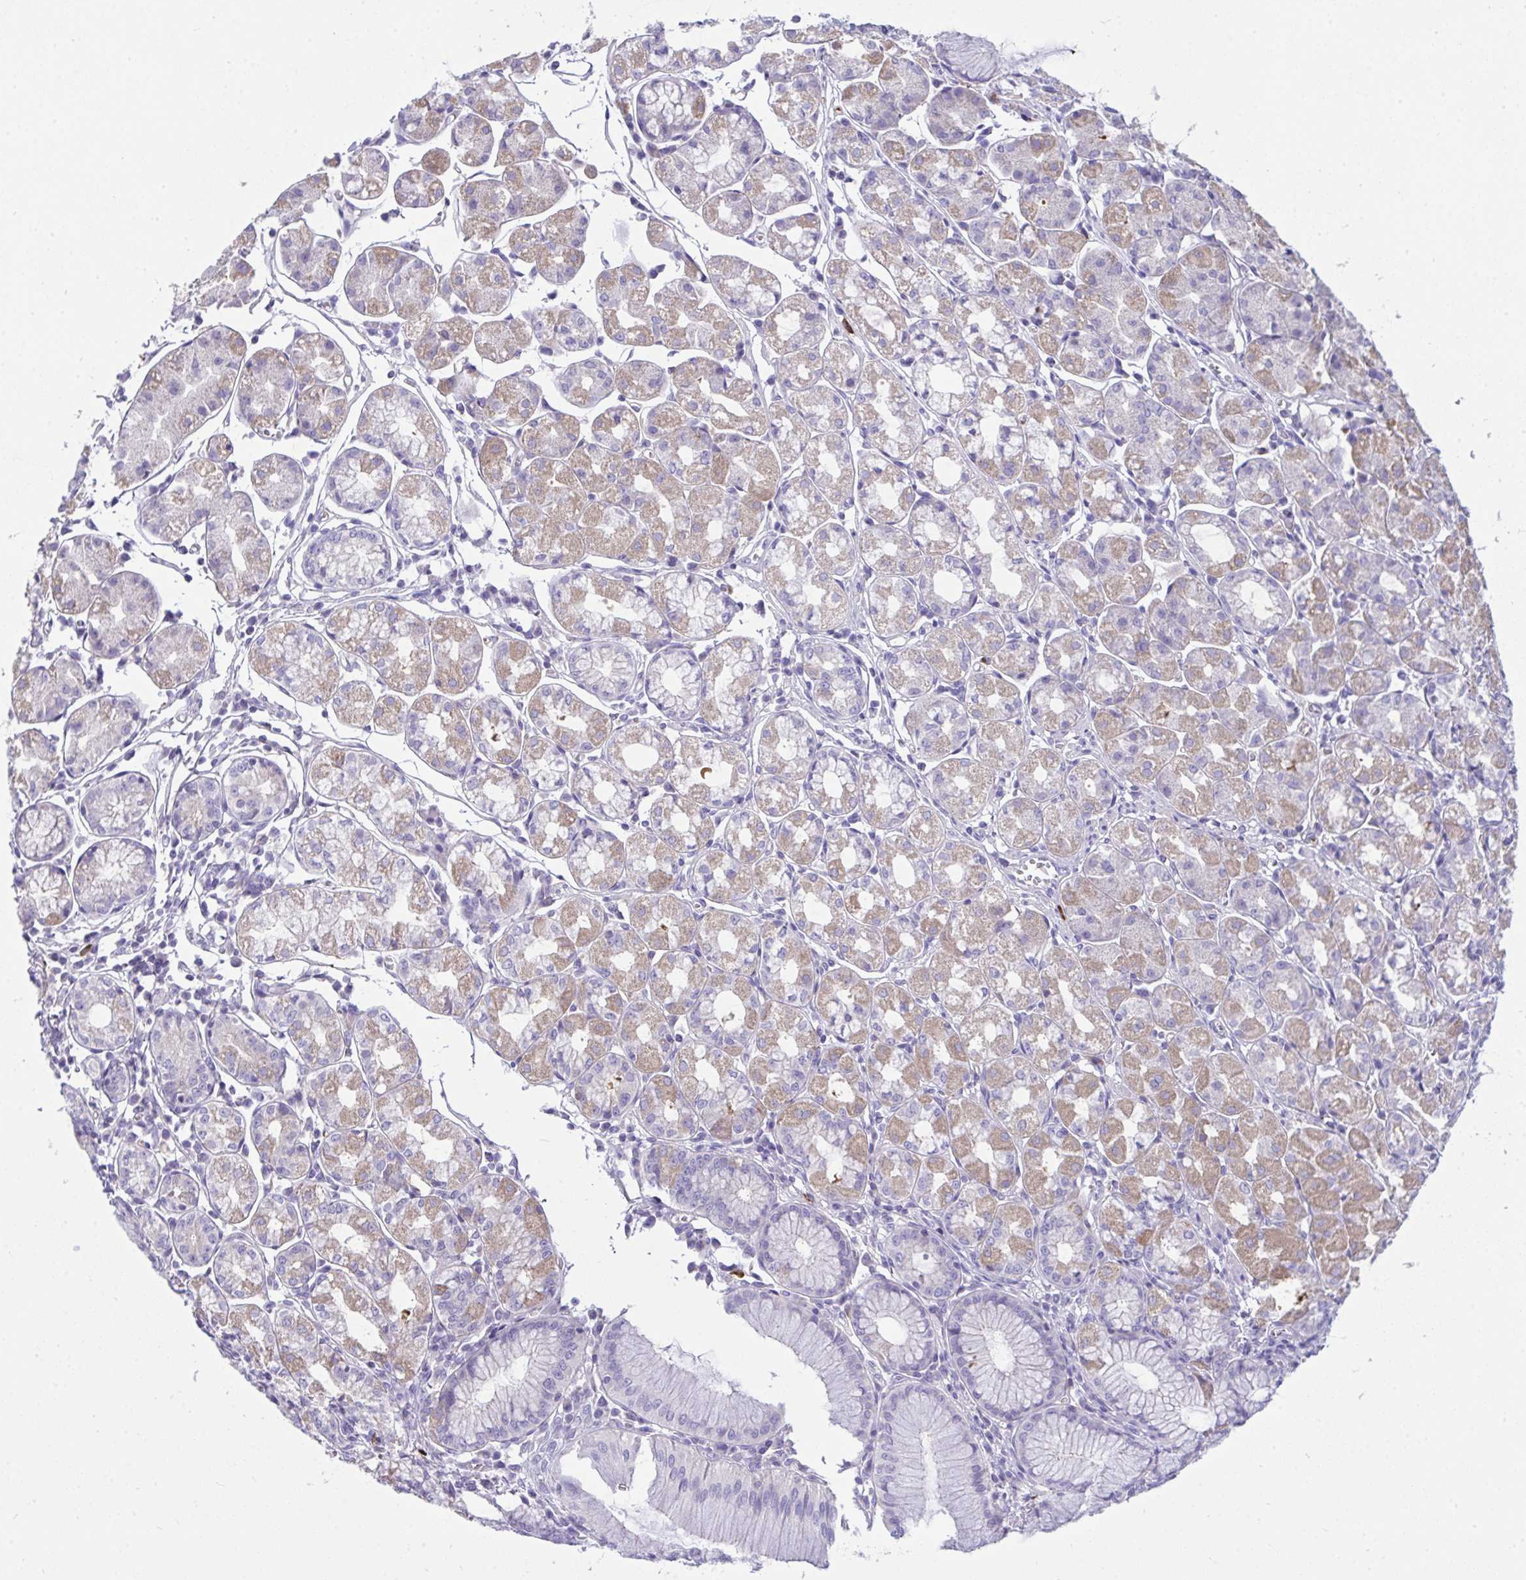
{"staining": {"intensity": "weak", "quantity": "25%-75%", "location": "cytoplasmic/membranous"}, "tissue": "stomach", "cell_type": "Glandular cells", "image_type": "normal", "snomed": [{"axis": "morphology", "description": "Normal tissue, NOS"}, {"axis": "topography", "description": "Stomach"}], "caption": "Unremarkable stomach demonstrates weak cytoplasmic/membranous staining in about 25%-75% of glandular cells (Brightfield microscopy of DAB IHC at high magnification)..", "gene": "PLA2G12B", "patient": {"sex": "male", "age": 55}}